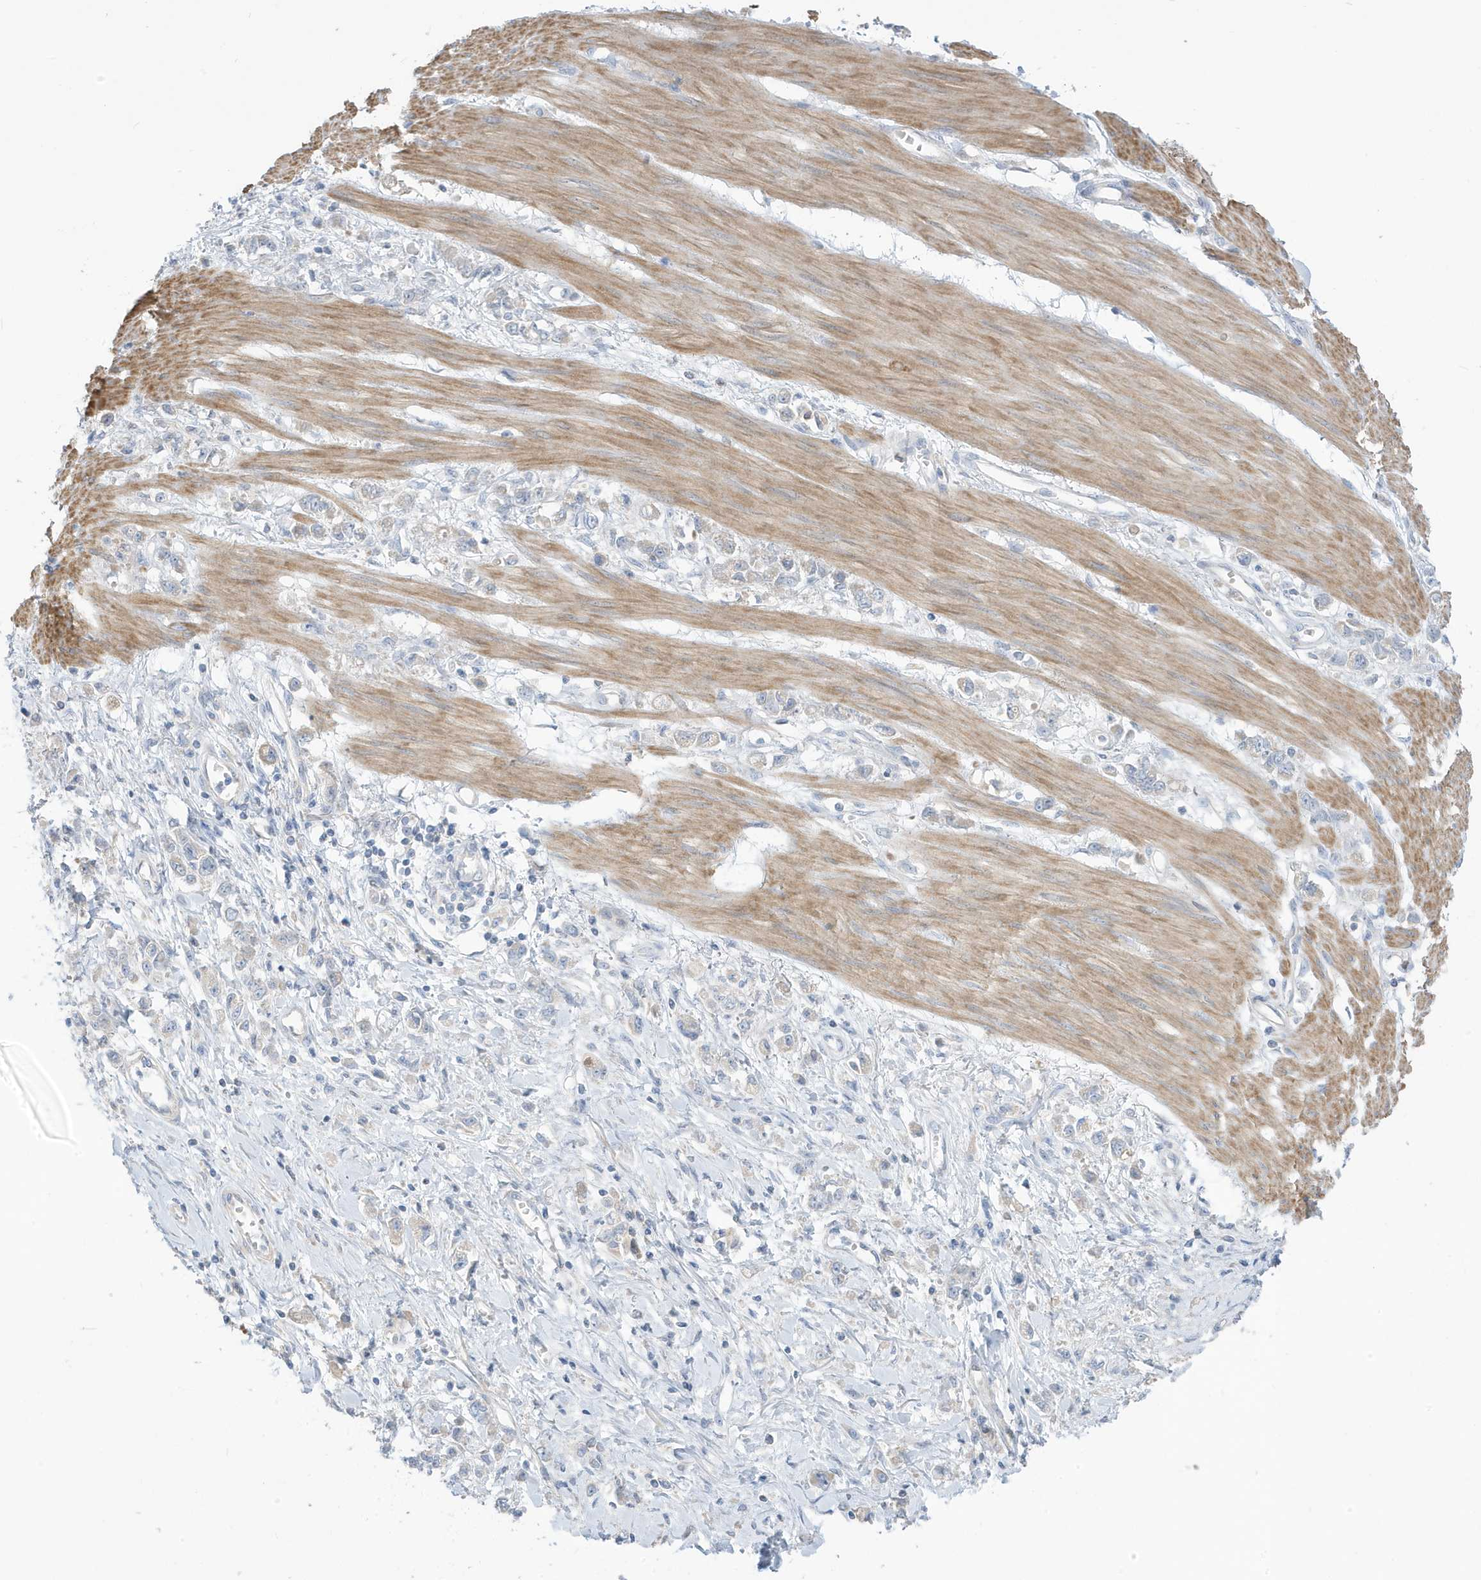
{"staining": {"intensity": "negative", "quantity": "none", "location": "none"}, "tissue": "stomach cancer", "cell_type": "Tumor cells", "image_type": "cancer", "snomed": [{"axis": "morphology", "description": "Adenocarcinoma, NOS"}, {"axis": "topography", "description": "Stomach"}], "caption": "Stomach adenocarcinoma was stained to show a protein in brown. There is no significant expression in tumor cells. (DAB (3,3'-diaminobenzidine) IHC, high magnification).", "gene": "ATP13A5", "patient": {"sex": "female", "age": 76}}